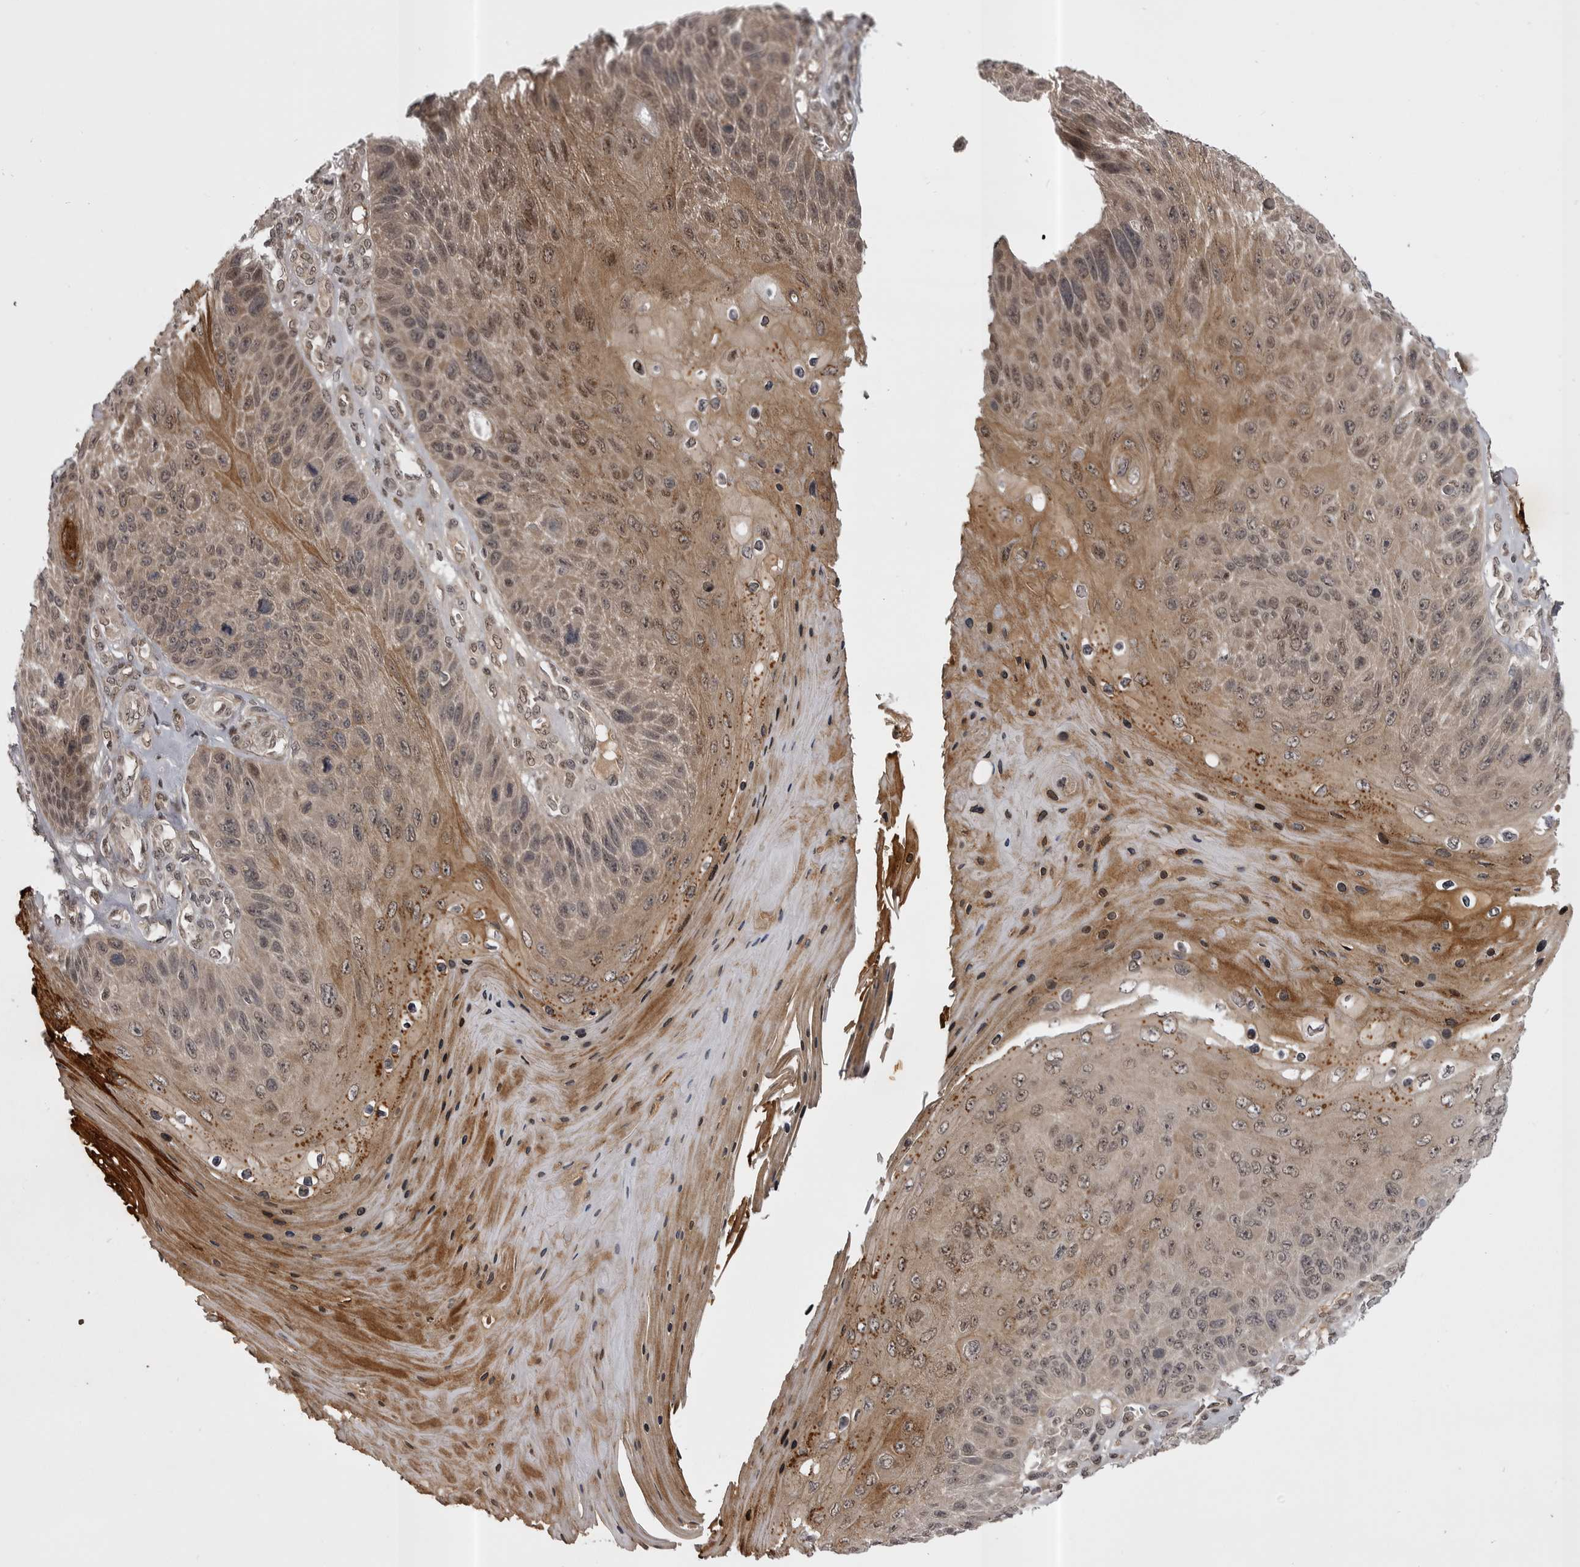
{"staining": {"intensity": "moderate", "quantity": ">75%", "location": "cytoplasmic/membranous,nuclear"}, "tissue": "skin cancer", "cell_type": "Tumor cells", "image_type": "cancer", "snomed": [{"axis": "morphology", "description": "Squamous cell carcinoma, NOS"}, {"axis": "topography", "description": "Skin"}], "caption": "Brown immunohistochemical staining in human squamous cell carcinoma (skin) displays moderate cytoplasmic/membranous and nuclear positivity in approximately >75% of tumor cells.", "gene": "SNX16", "patient": {"sex": "female", "age": 88}}